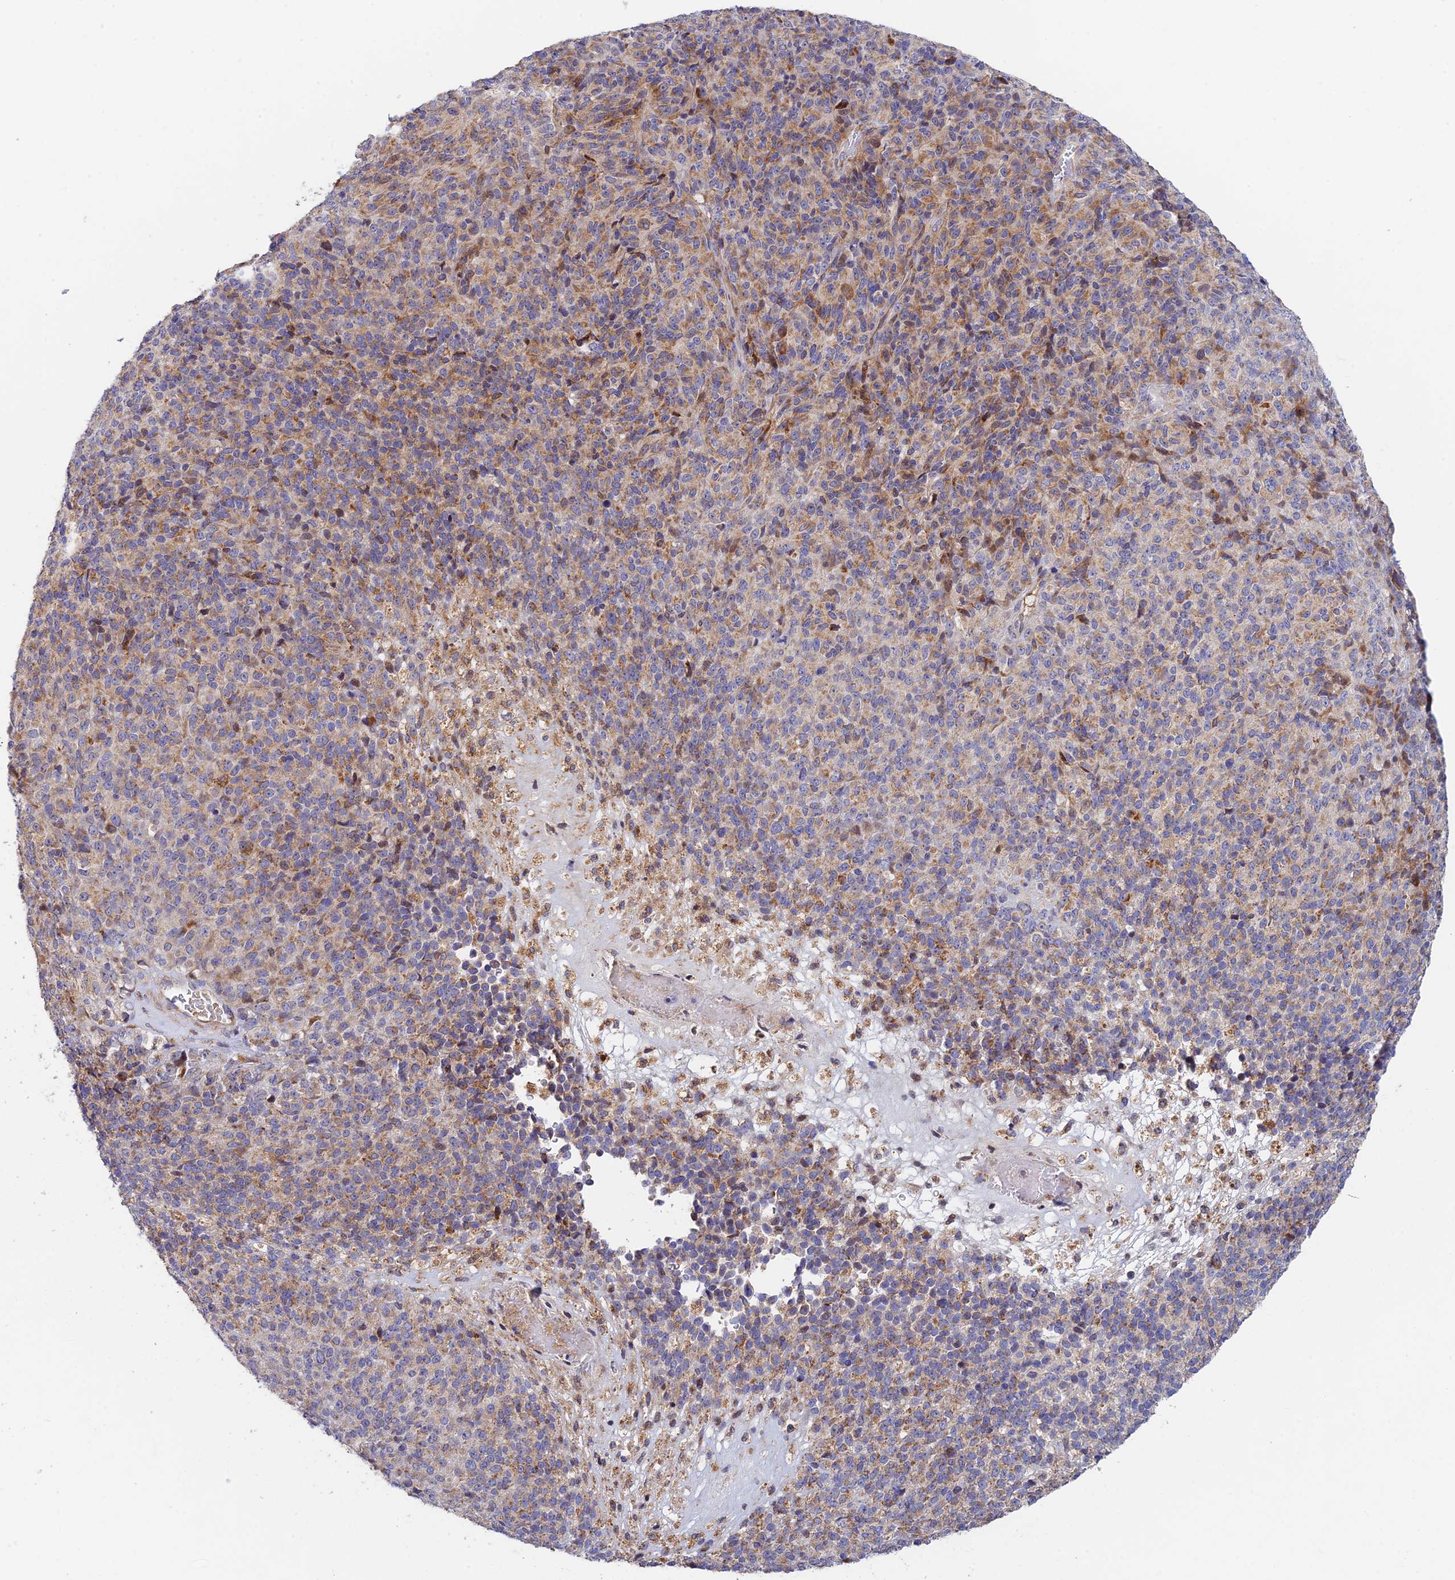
{"staining": {"intensity": "weak", "quantity": "25%-75%", "location": "cytoplasmic/membranous"}, "tissue": "melanoma", "cell_type": "Tumor cells", "image_type": "cancer", "snomed": [{"axis": "morphology", "description": "Malignant melanoma, Metastatic site"}, {"axis": "topography", "description": "Brain"}], "caption": "A micrograph showing weak cytoplasmic/membranous expression in about 25%-75% of tumor cells in melanoma, as visualized by brown immunohistochemical staining.", "gene": "FUOM", "patient": {"sex": "female", "age": 56}}